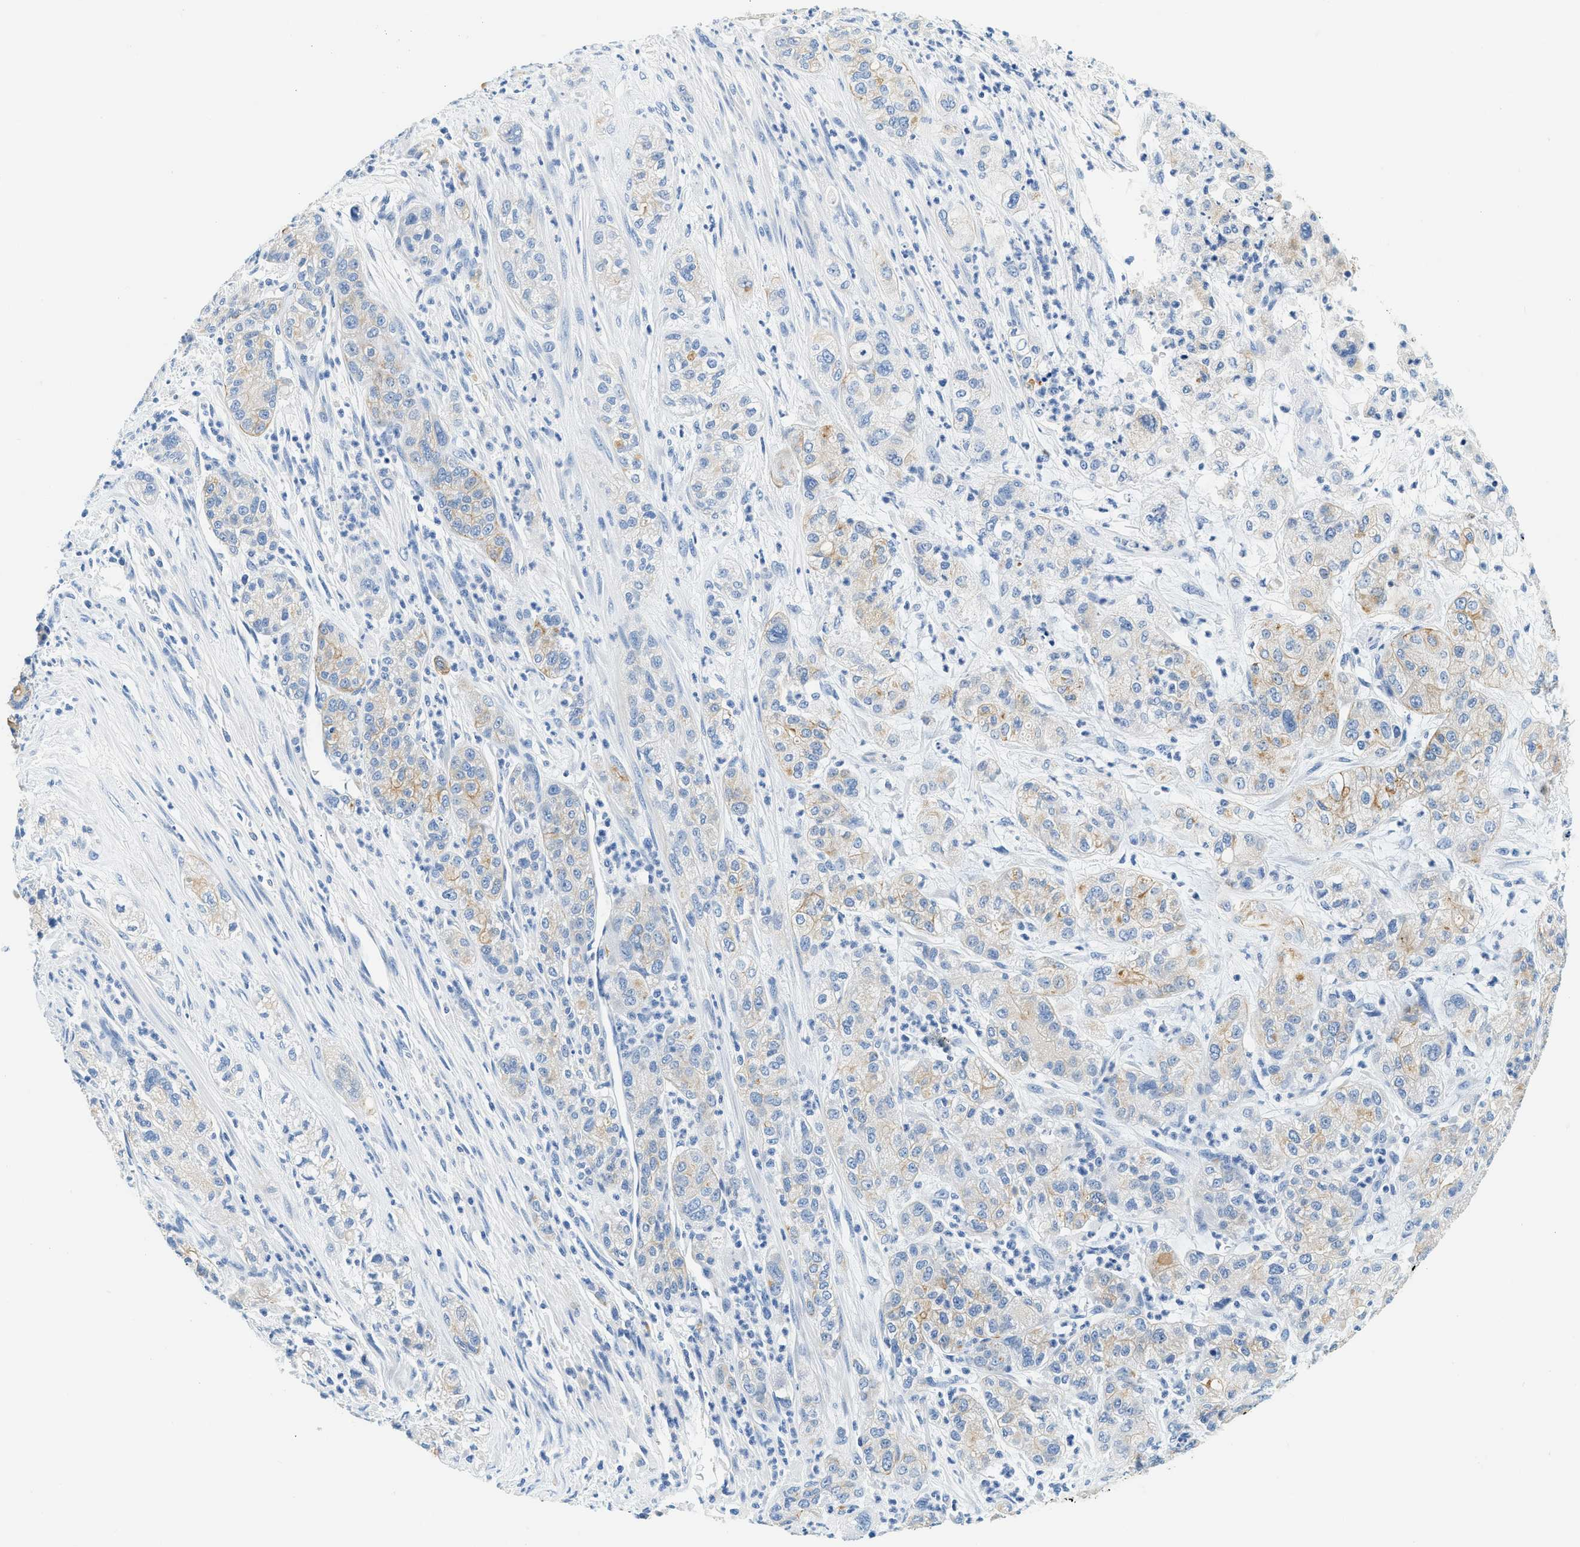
{"staining": {"intensity": "moderate", "quantity": "<25%", "location": "cytoplasmic/membranous"}, "tissue": "pancreatic cancer", "cell_type": "Tumor cells", "image_type": "cancer", "snomed": [{"axis": "morphology", "description": "Adenocarcinoma, NOS"}, {"axis": "topography", "description": "Pancreas"}], "caption": "The histopathology image displays staining of pancreatic cancer, revealing moderate cytoplasmic/membranous protein staining (brown color) within tumor cells.", "gene": "STXBP2", "patient": {"sex": "female", "age": 78}}